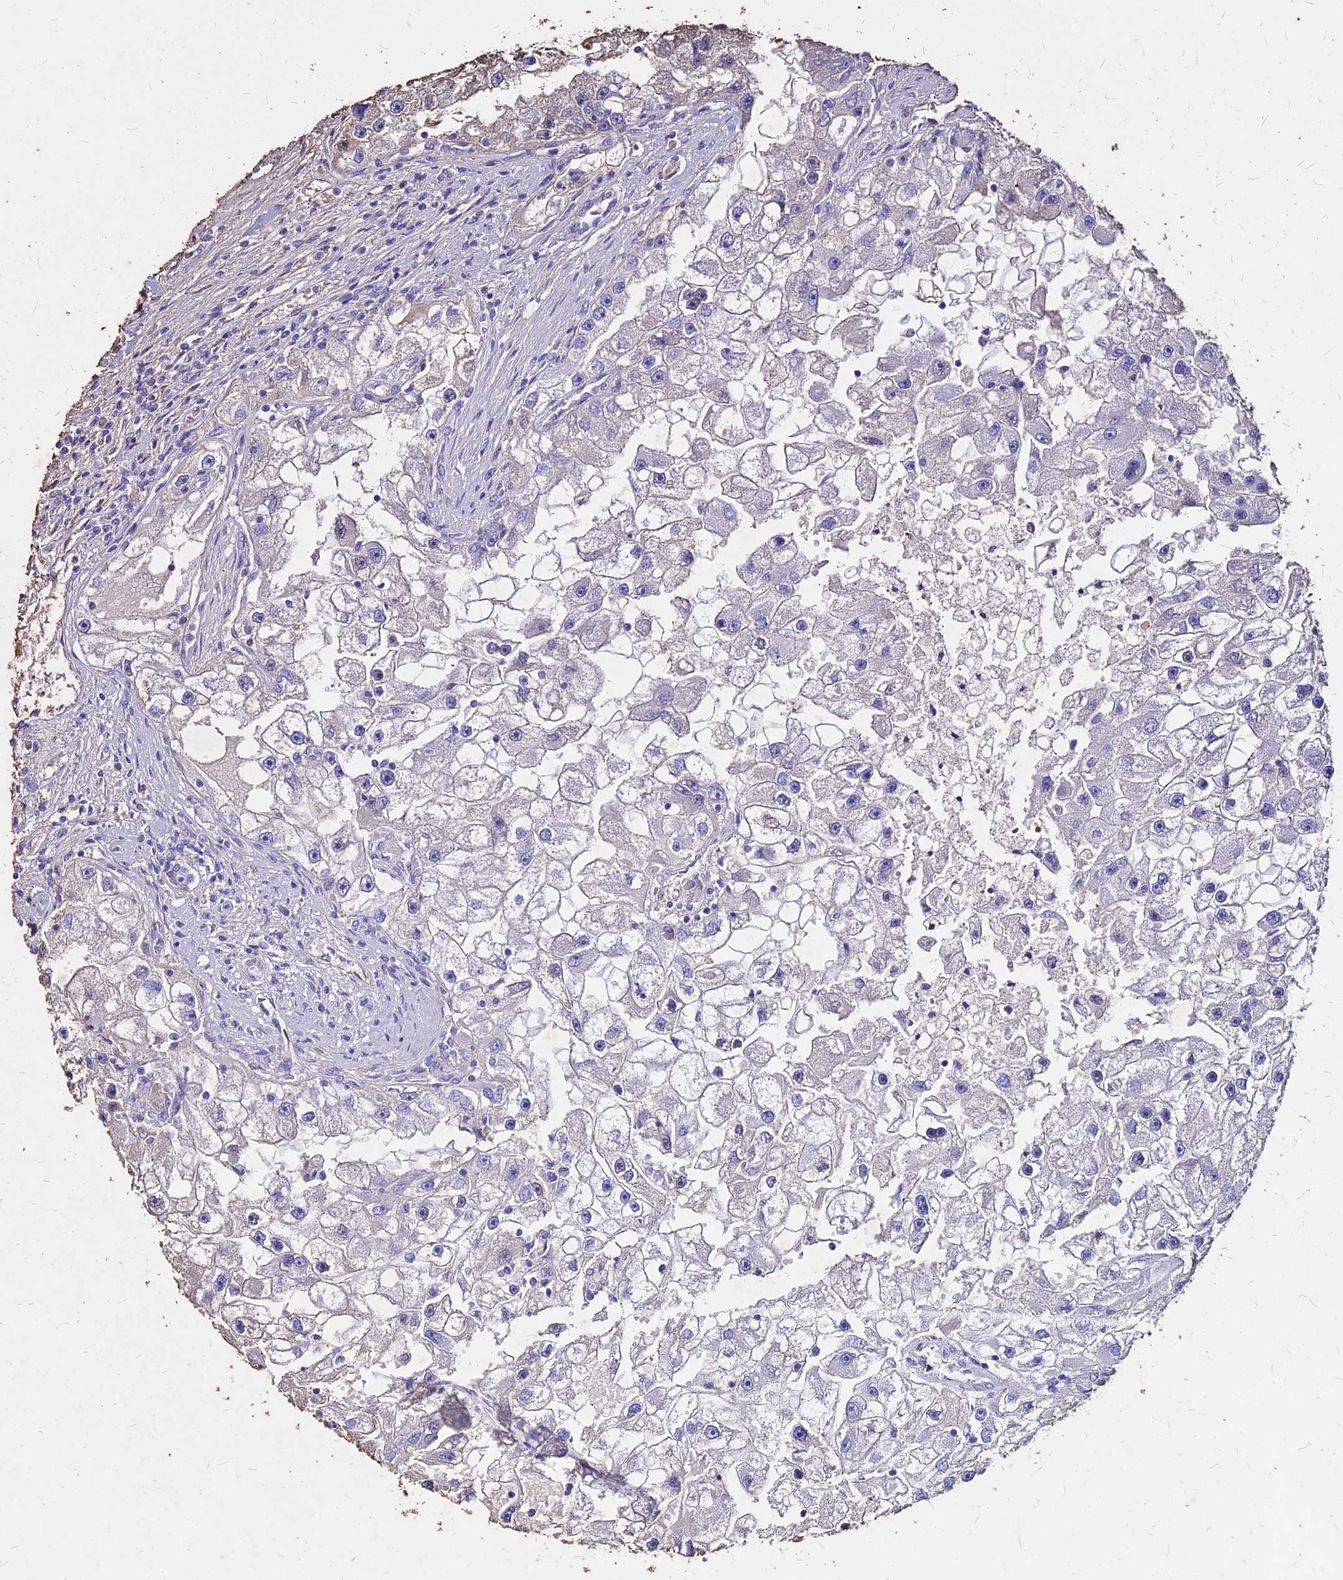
{"staining": {"intensity": "negative", "quantity": "none", "location": "none"}, "tissue": "renal cancer", "cell_type": "Tumor cells", "image_type": "cancer", "snomed": [{"axis": "morphology", "description": "Adenocarcinoma, NOS"}, {"axis": "topography", "description": "Kidney"}], "caption": "IHC of human renal cancer displays no expression in tumor cells. Brightfield microscopy of immunohistochemistry (IHC) stained with DAB (brown) and hematoxylin (blue), captured at high magnification.", "gene": "NME5", "patient": {"sex": "male", "age": 63}}